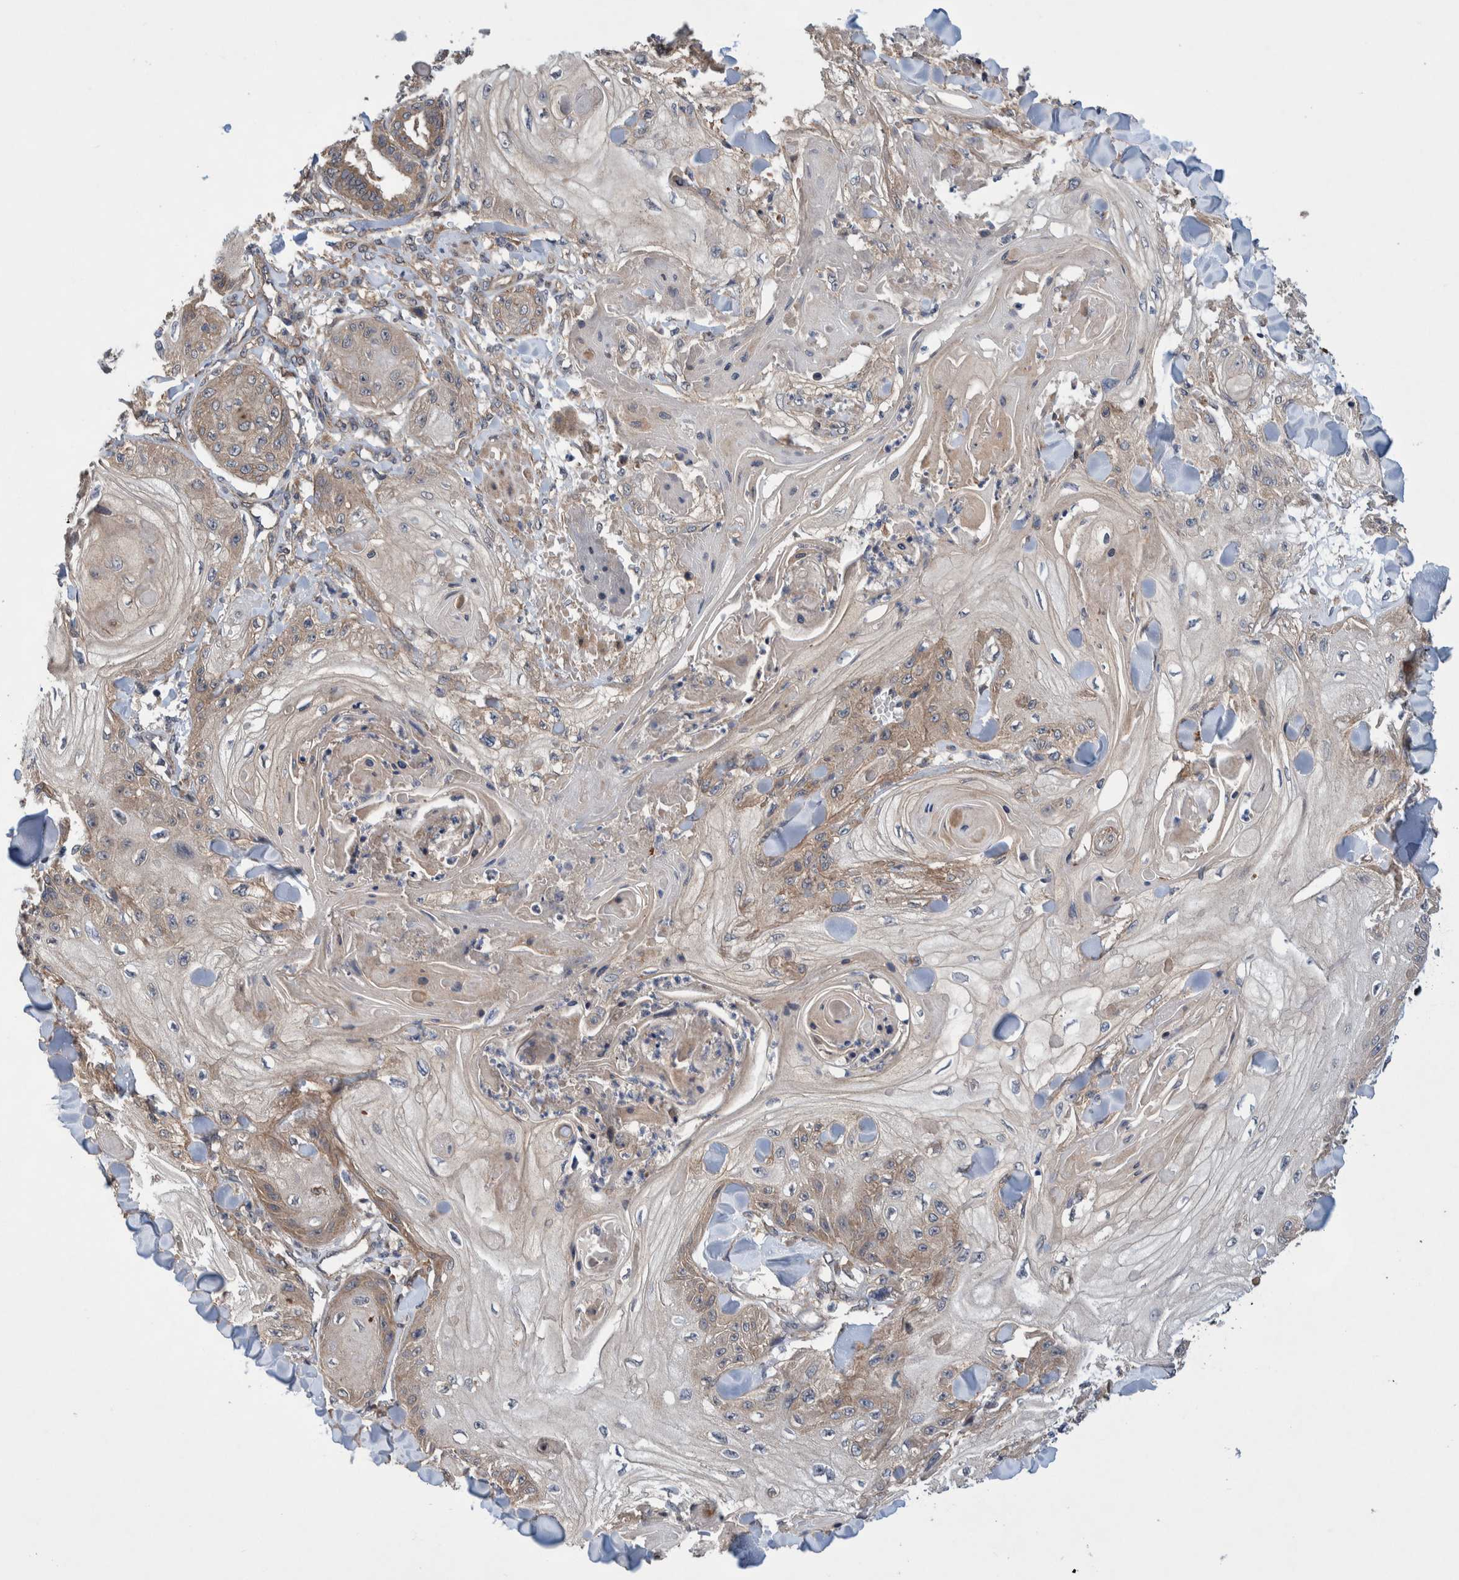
{"staining": {"intensity": "weak", "quantity": "25%-75%", "location": "cytoplasmic/membranous"}, "tissue": "skin cancer", "cell_type": "Tumor cells", "image_type": "cancer", "snomed": [{"axis": "morphology", "description": "Squamous cell carcinoma, NOS"}, {"axis": "topography", "description": "Skin"}], "caption": "A brown stain labels weak cytoplasmic/membranous staining of a protein in skin cancer (squamous cell carcinoma) tumor cells.", "gene": "PIK3R6", "patient": {"sex": "male", "age": 74}}